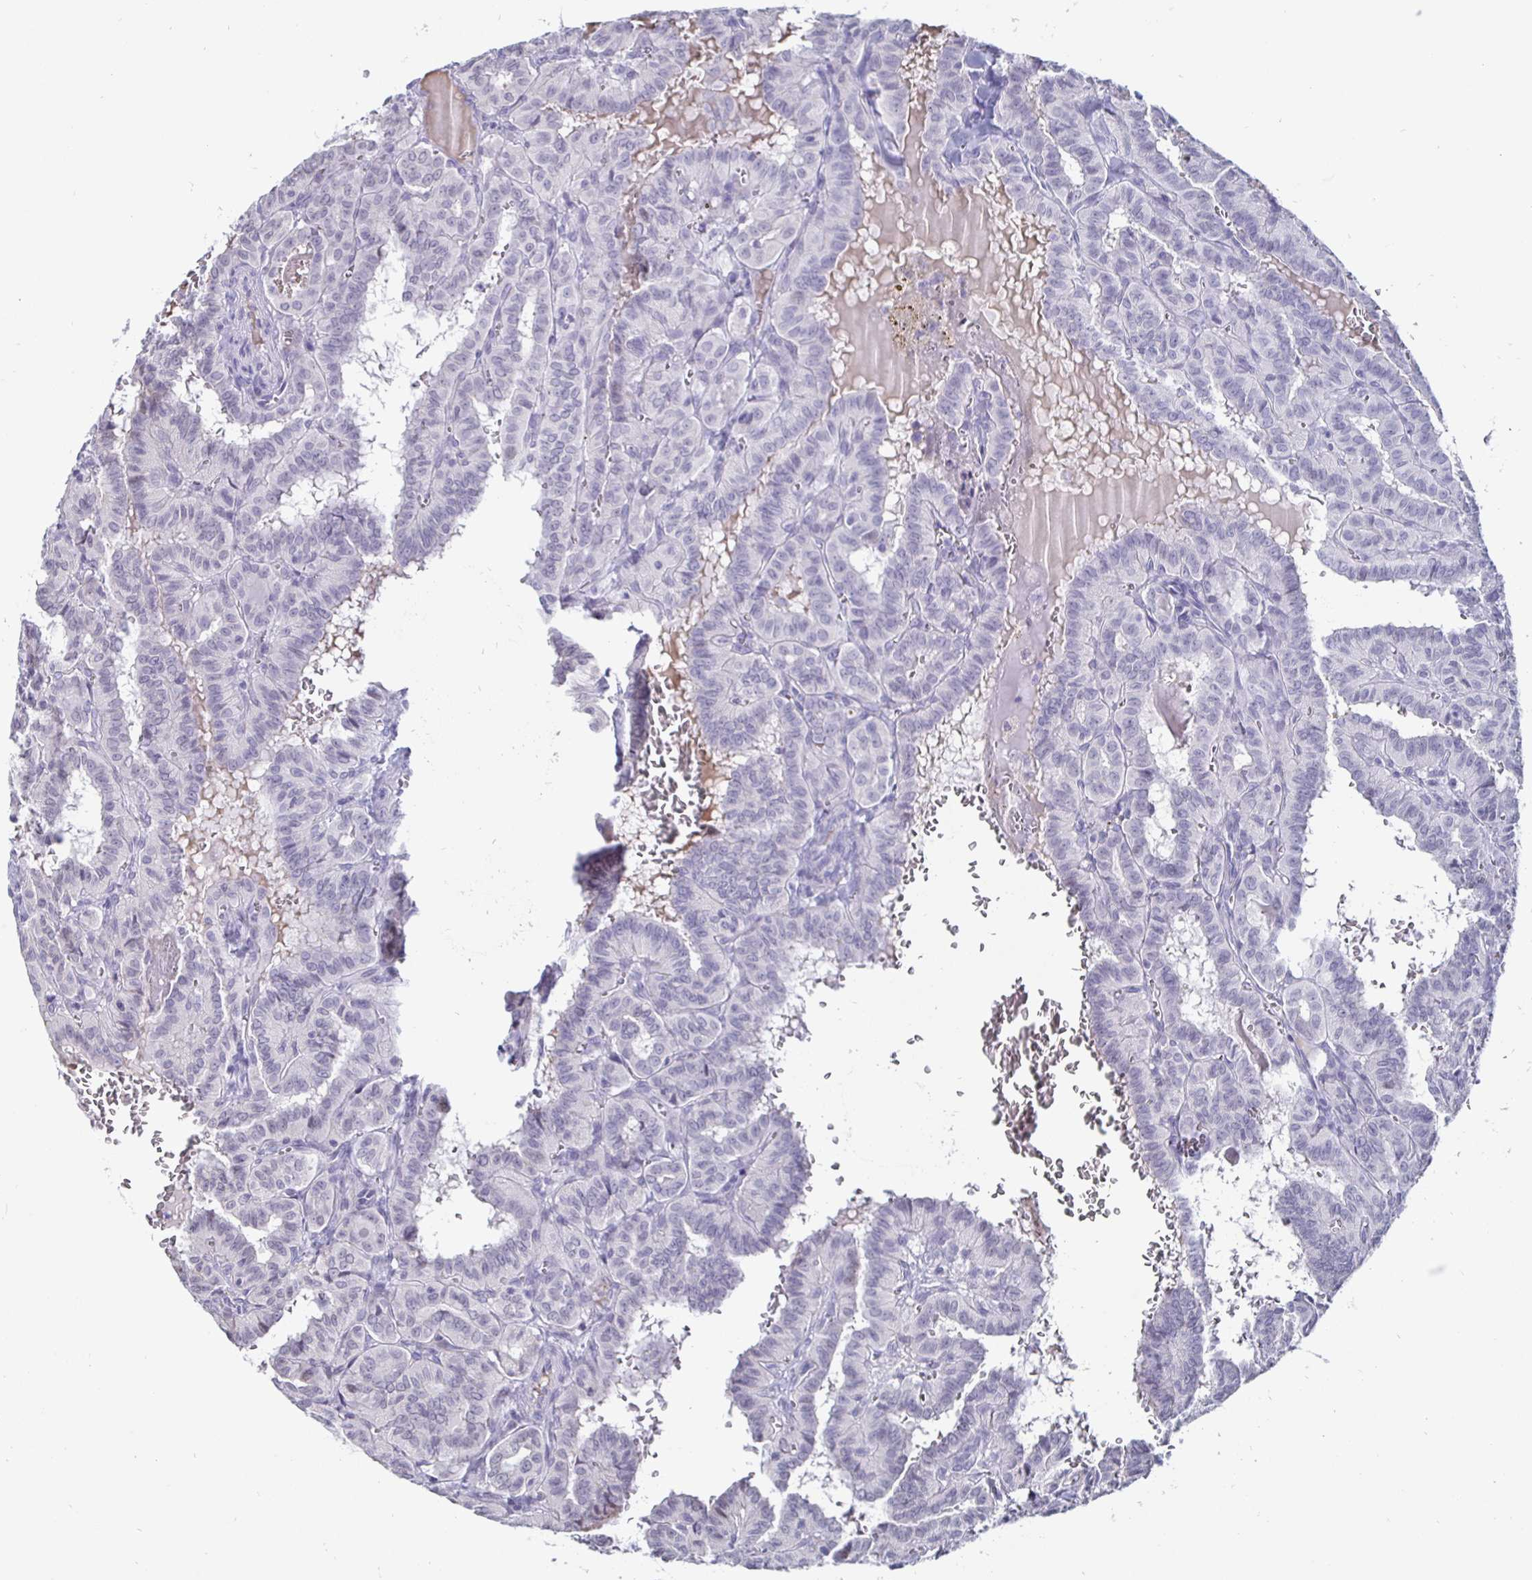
{"staining": {"intensity": "negative", "quantity": "none", "location": "none"}, "tissue": "thyroid cancer", "cell_type": "Tumor cells", "image_type": "cancer", "snomed": [{"axis": "morphology", "description": "Papillary adenocarcinoma, NOS"}, {"axis": "topography", "description": "Thyroid gland"}], "caption": "IHC image of thyroid papillary adenocarcinoma stained for a protein (brown), which displays no staining in tumor cells.", "gene": "OOSP2", "patient": {"sex": "female", "age": 21}}